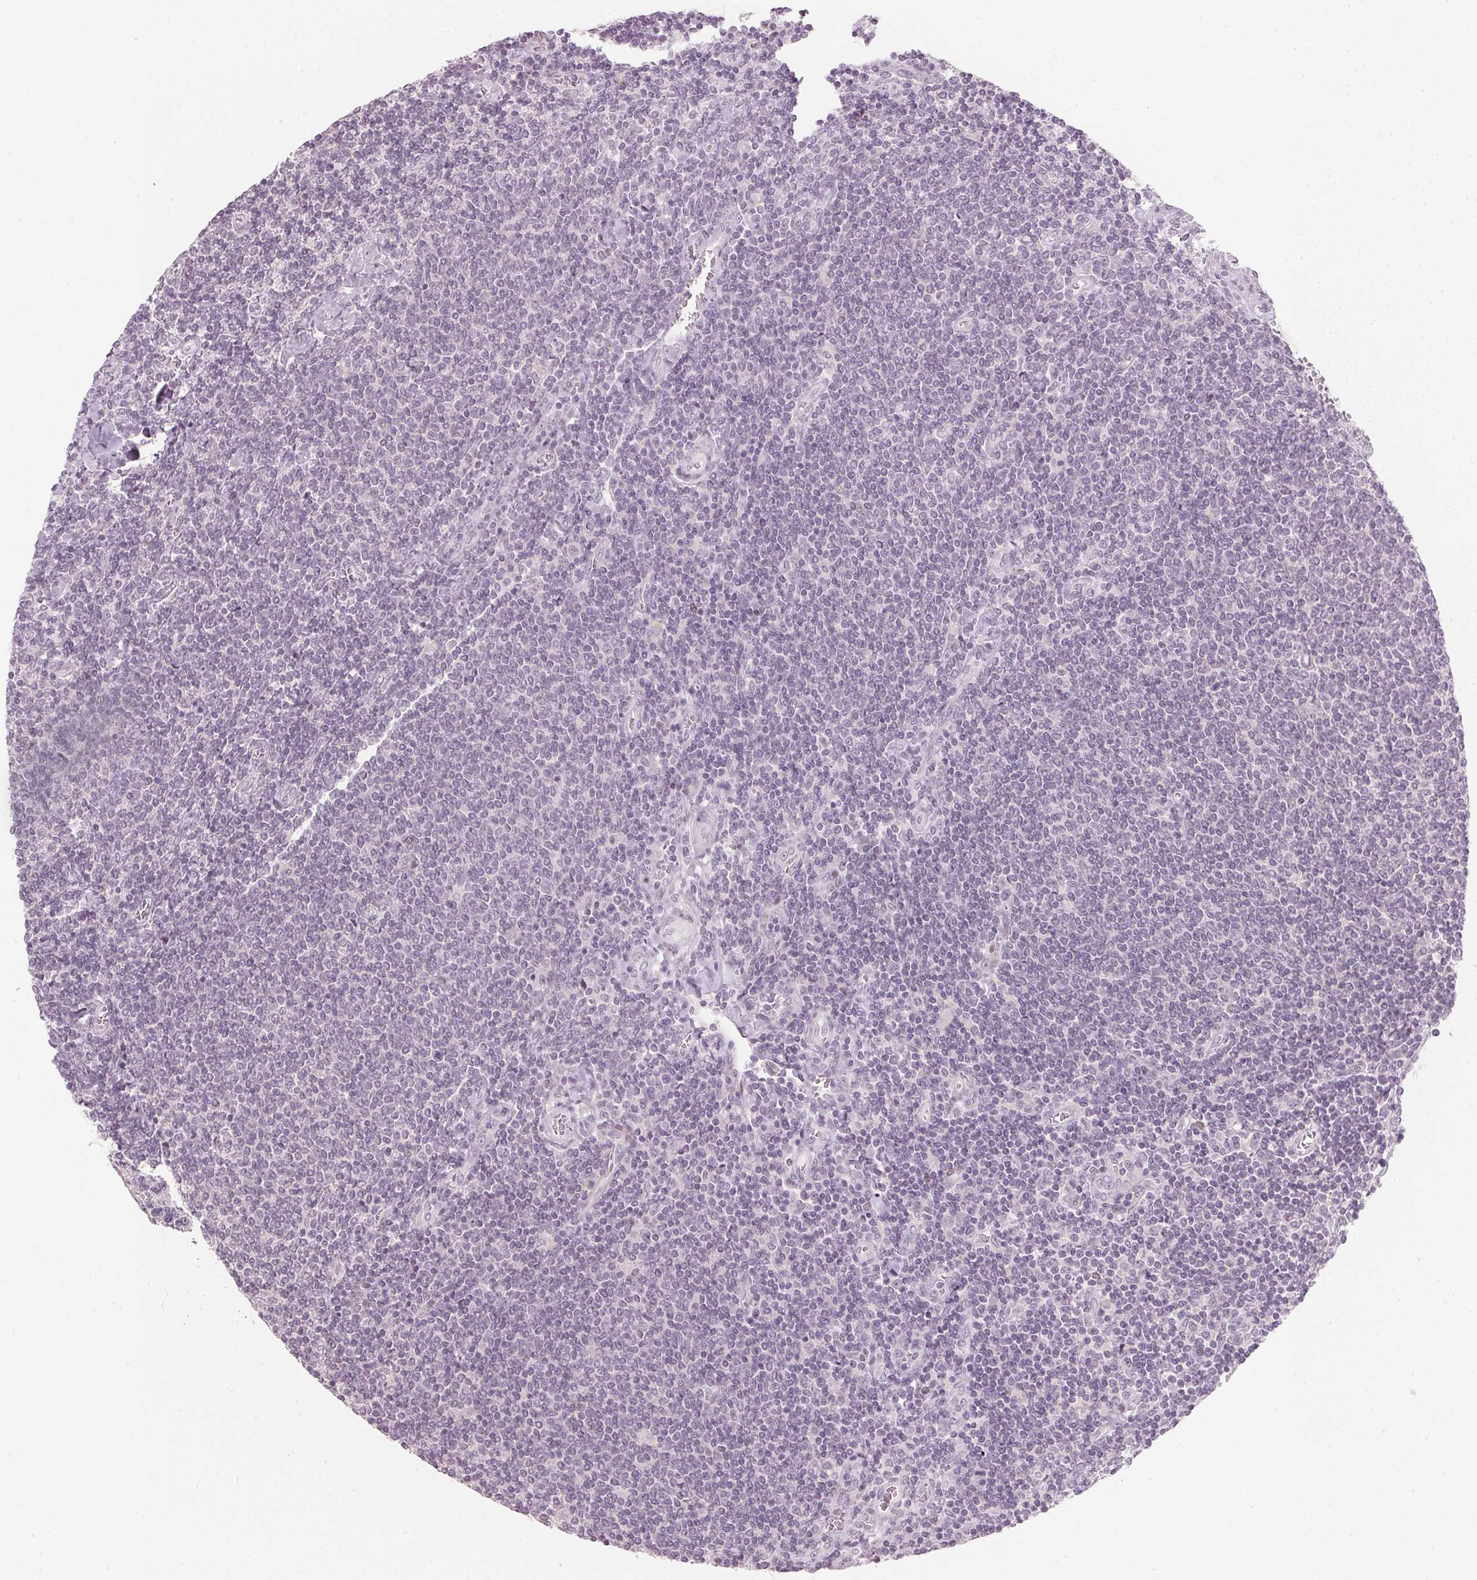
{"staining": {"intensity": "negative", "quantity": "none", "location": "none"}, "tissue": "lymphoma", "cell_type": "Tumor cells", "image_type": "cancer", "snomed": [{"axis": "morphology", "description": "Malignant lymphoma, non-Hodgkin's type, Low grade"}, {"axis": "topography", "description": "Lymph node"}], "caption": "High power microscopy image of an IHC image of lymphoma, revealing no significant positivity in tumor cells.", "gene": "SFRP4", "patient": {"sex": "male", "age": 52}}